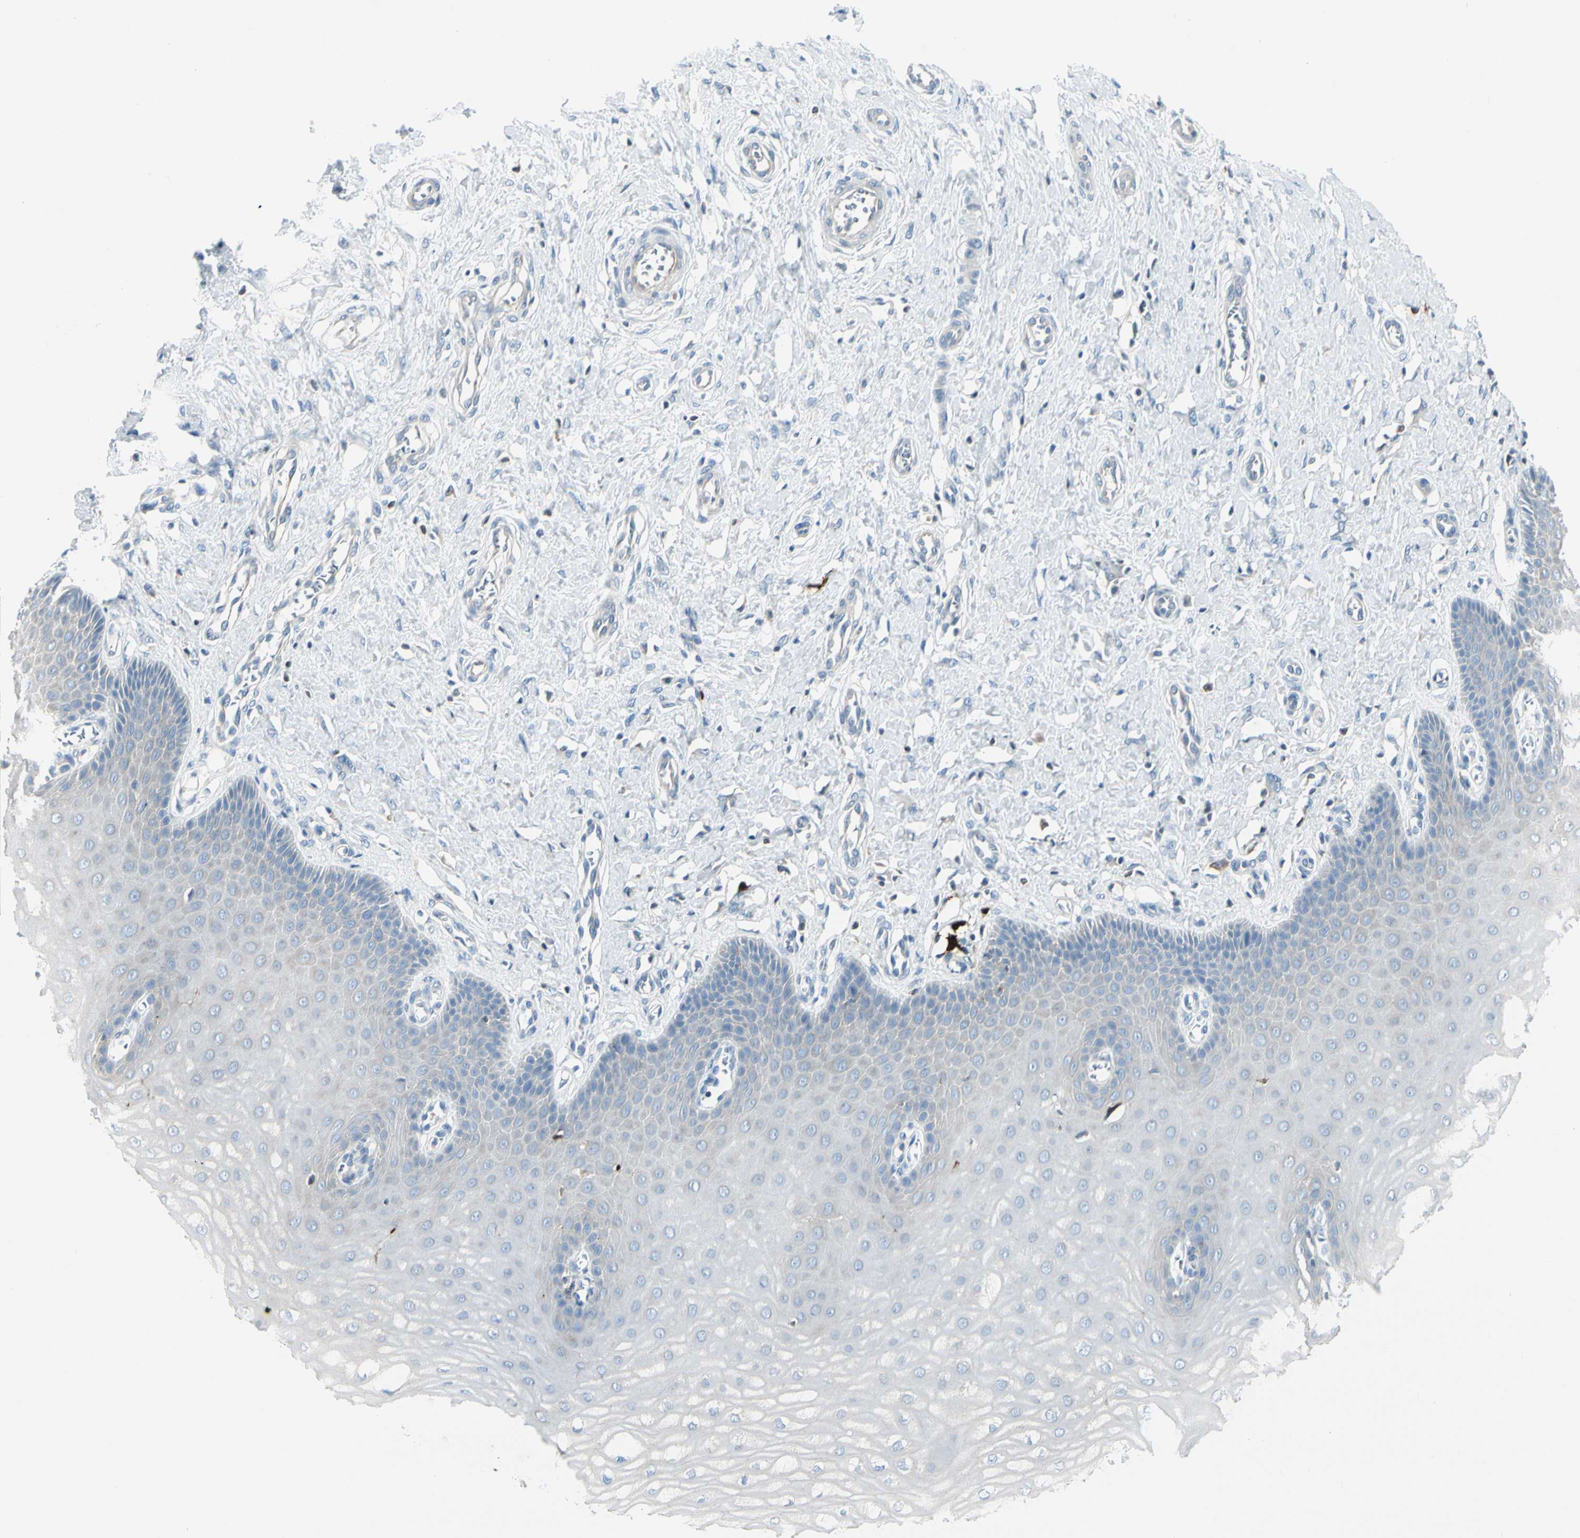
{"staining": {"intensity": "negative", "quantity": "none", "location": "none"}, "tissue": "cervix", "cell_type": "Glandular cells", "image_type": "normal", "snomed": [{"axis": "morphology", "description": "Normal tissue, NOS"}, {"axis": "topography", "description": "Cervix"}], "caption": "Immunohistochemical staining of normal human cervix reveals no significant positivity in glandular cells. (DAB (3,3'-diaminobenzidine) immunohistochemistry (IHC), high magnification).", "gene": "TRAF1", "patient": {"sex": "female", "age": 55}}